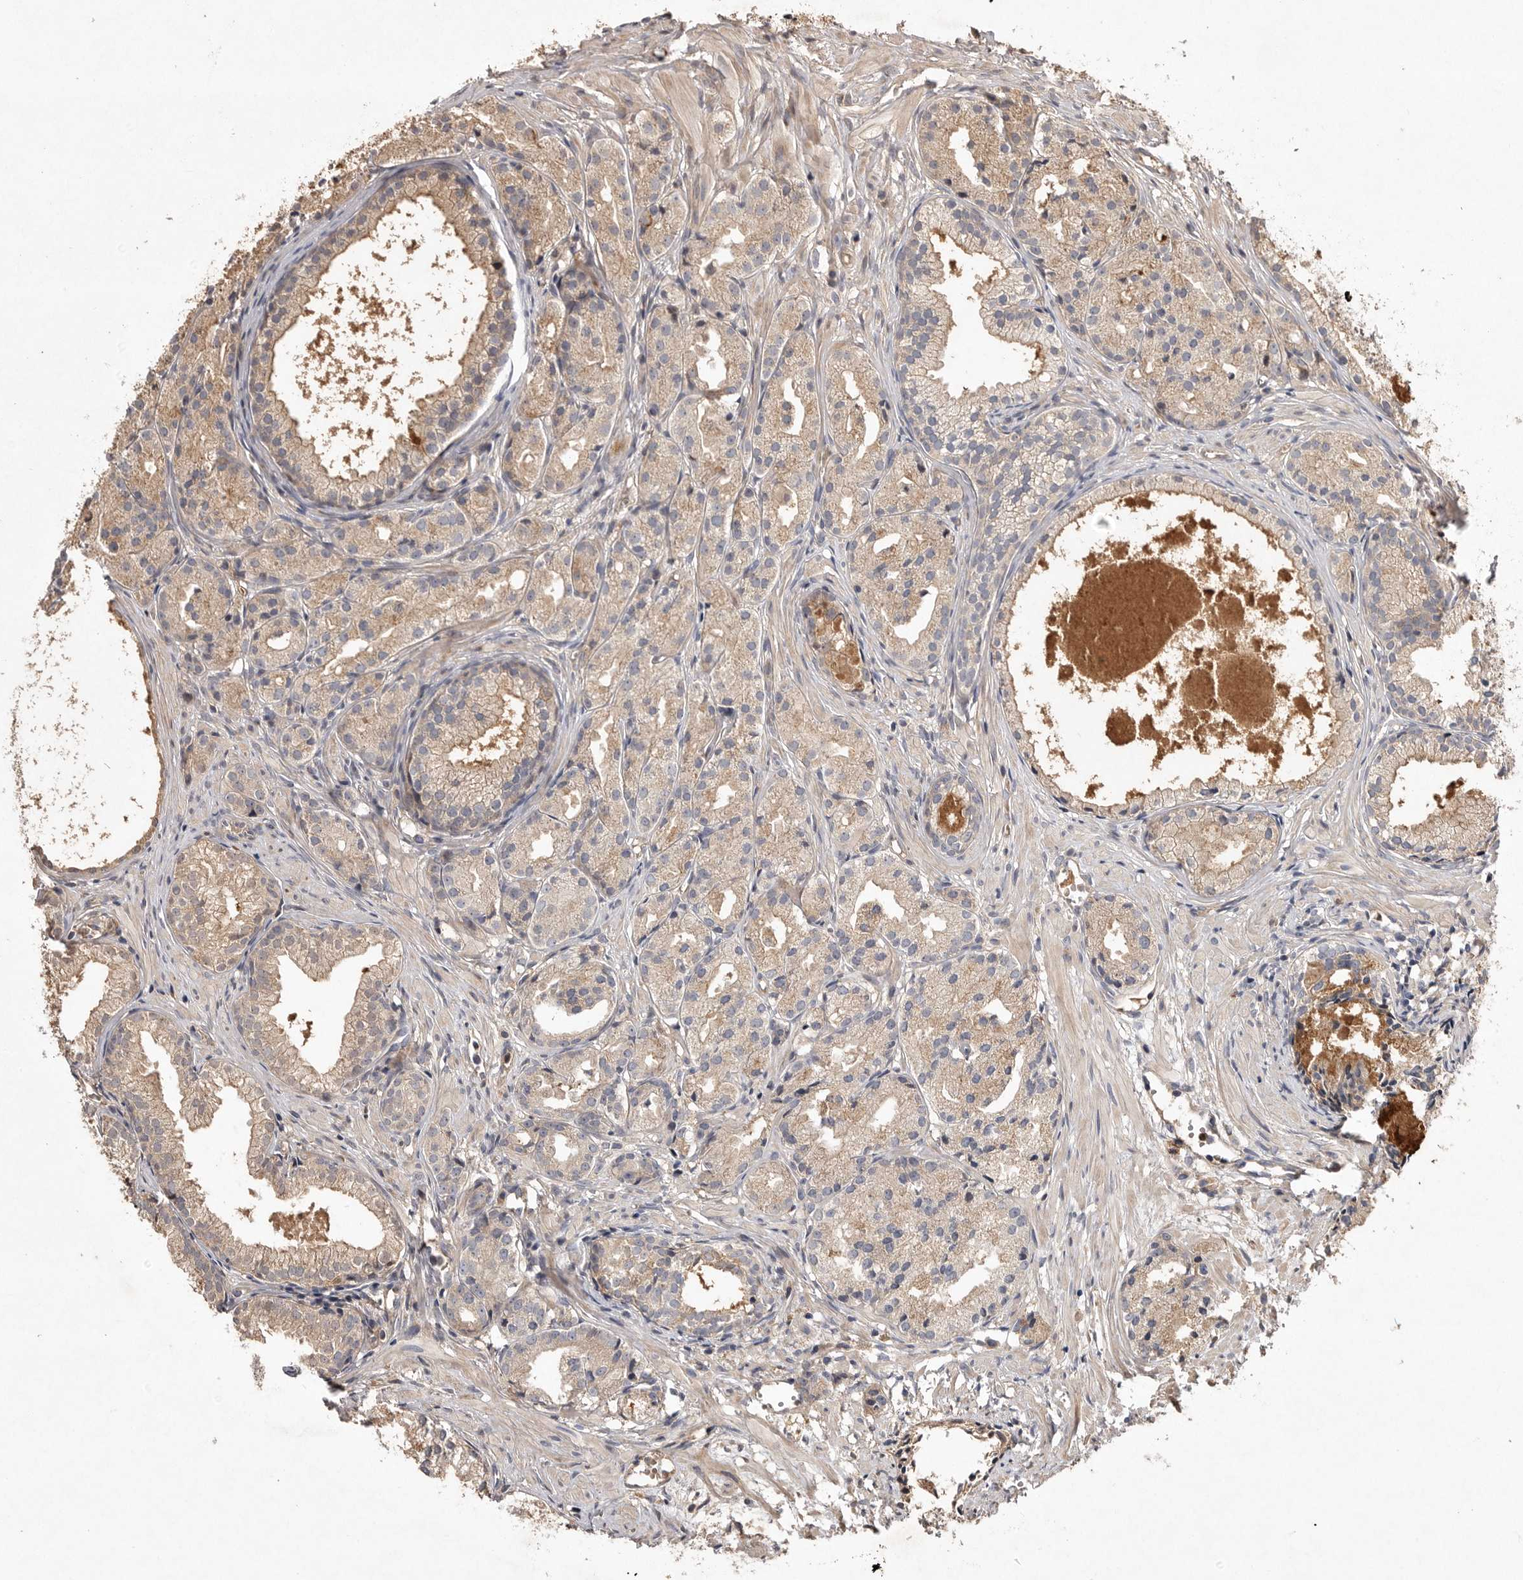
{"staining": {"intensity": "weak", "quantity": "25%-75%", "location": "cytoplasmic/membranous"}, "tissue": "prostate cancer", "cell_type": "Tumor cells", "image_type": "cancer", "snomed": [{"axis": "morphology", "description": "Adenocarcinoma, Low grade"}, {"axis": "topography", "description": "Prostate"}], "caption": "High-magnification brightfield microscopy of prostate adenocarcinoma (low-grade) stained with DAB (3,3'-diaminobenzidine) (brown) and counterstained with hematoxylin (blue). tumor cells exhibit weak cytoplasmic/membranous staining is appreciated in about25%-75% of cells.", "gene": "VN1R4", "patient": {"sex": "male", "age": 88}}